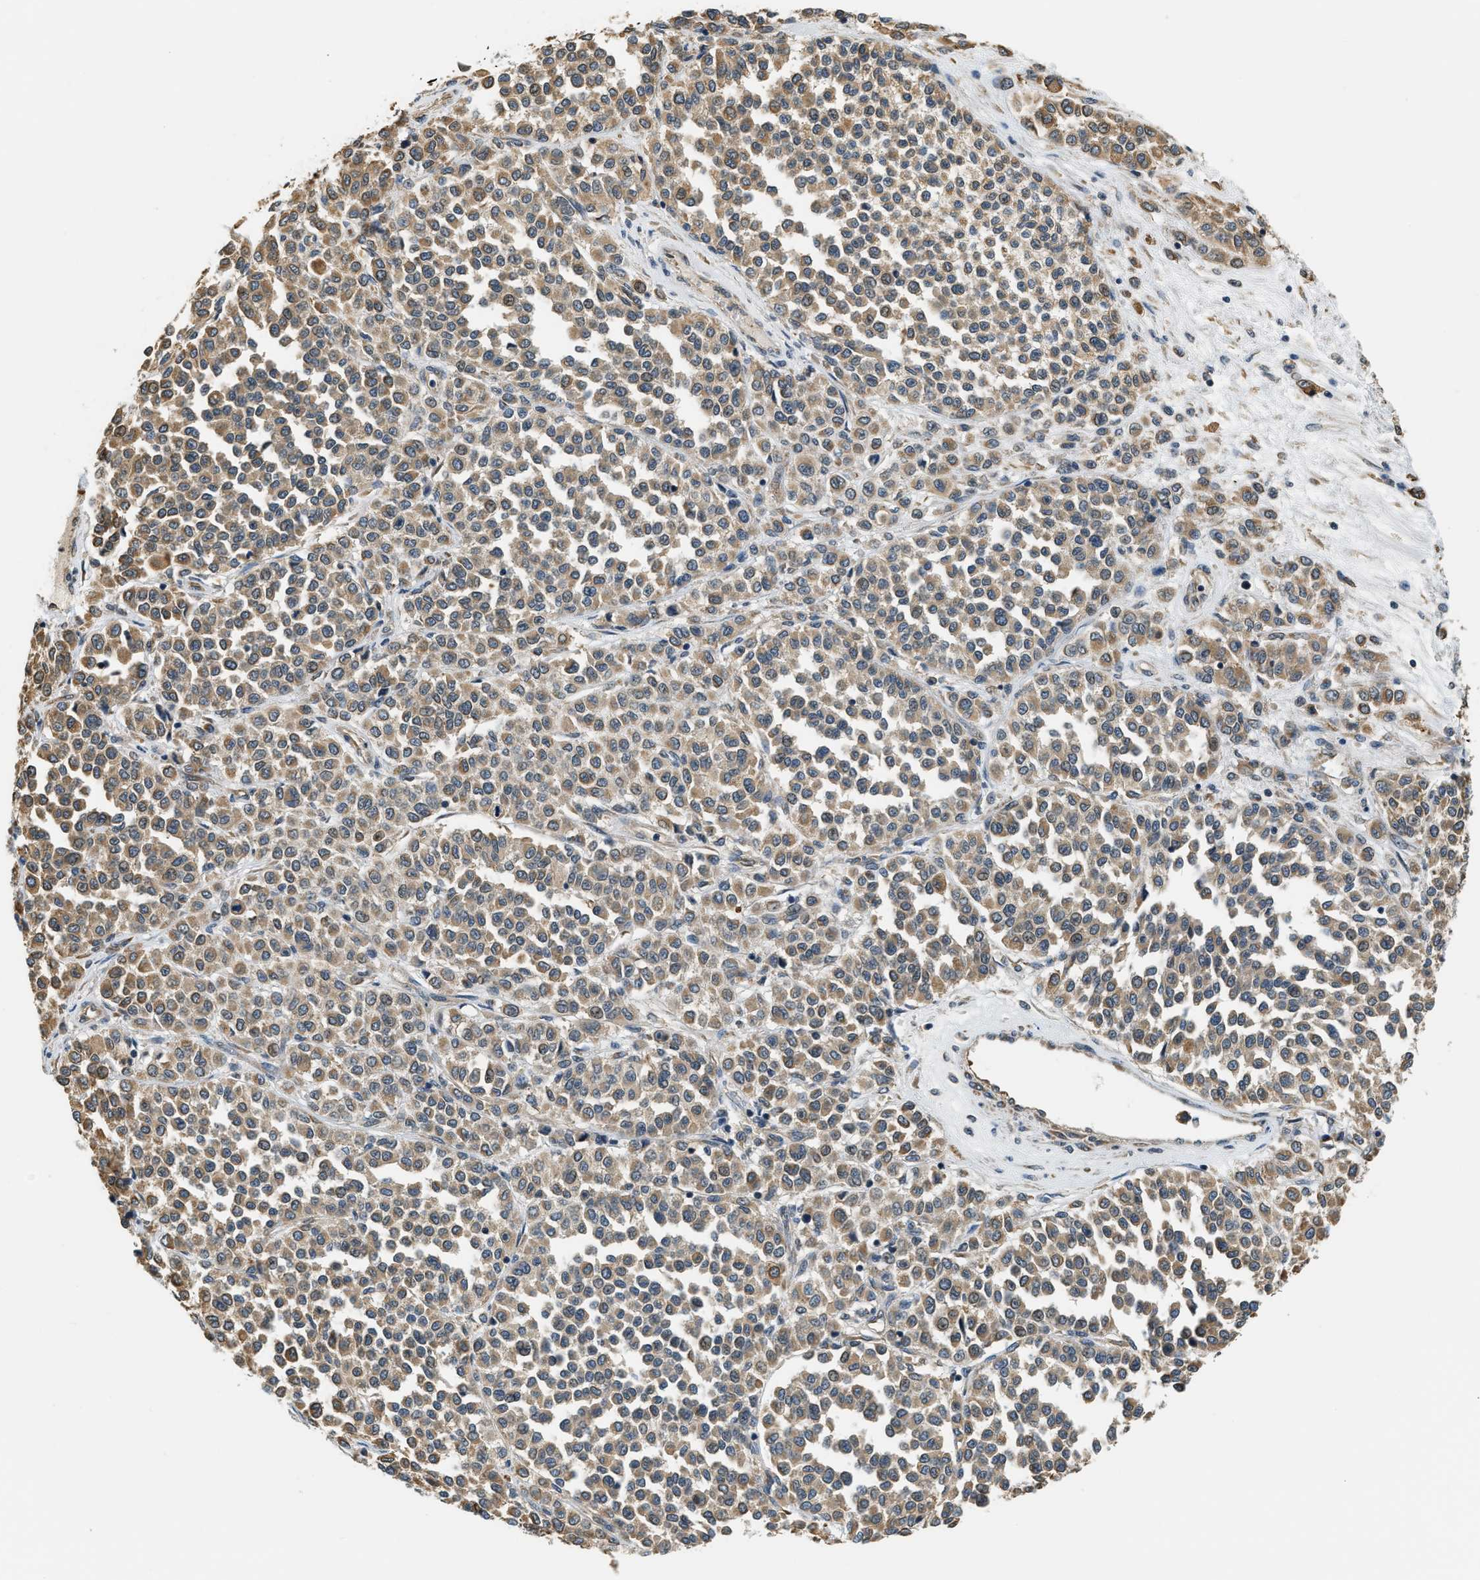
{"staining": {"intensity": "moderate", "quantity": ">75%", "location": "cytoplasmic/membranous"}, "tissue": "melanoma", "cell_type": "Tumor cells", "image_type": "cancer", "snomed": [{"axis": "morphology", "description": "Malignant melanoma, Metastatic site"}, {"axis": "topography", "description": "Pancreas"}], "caption": "Immunohistochemical staining of human malignant melanoma (metastatic site) shows medium levels of moderate cytoplasmic/membranous protein positivity in approximately >75% of tumor cells. (brown staining indicates protein expression, while blue staining denotes nuclei).", "gene": "ALOX12", "patient": {"sex": "female", "age": 30}}